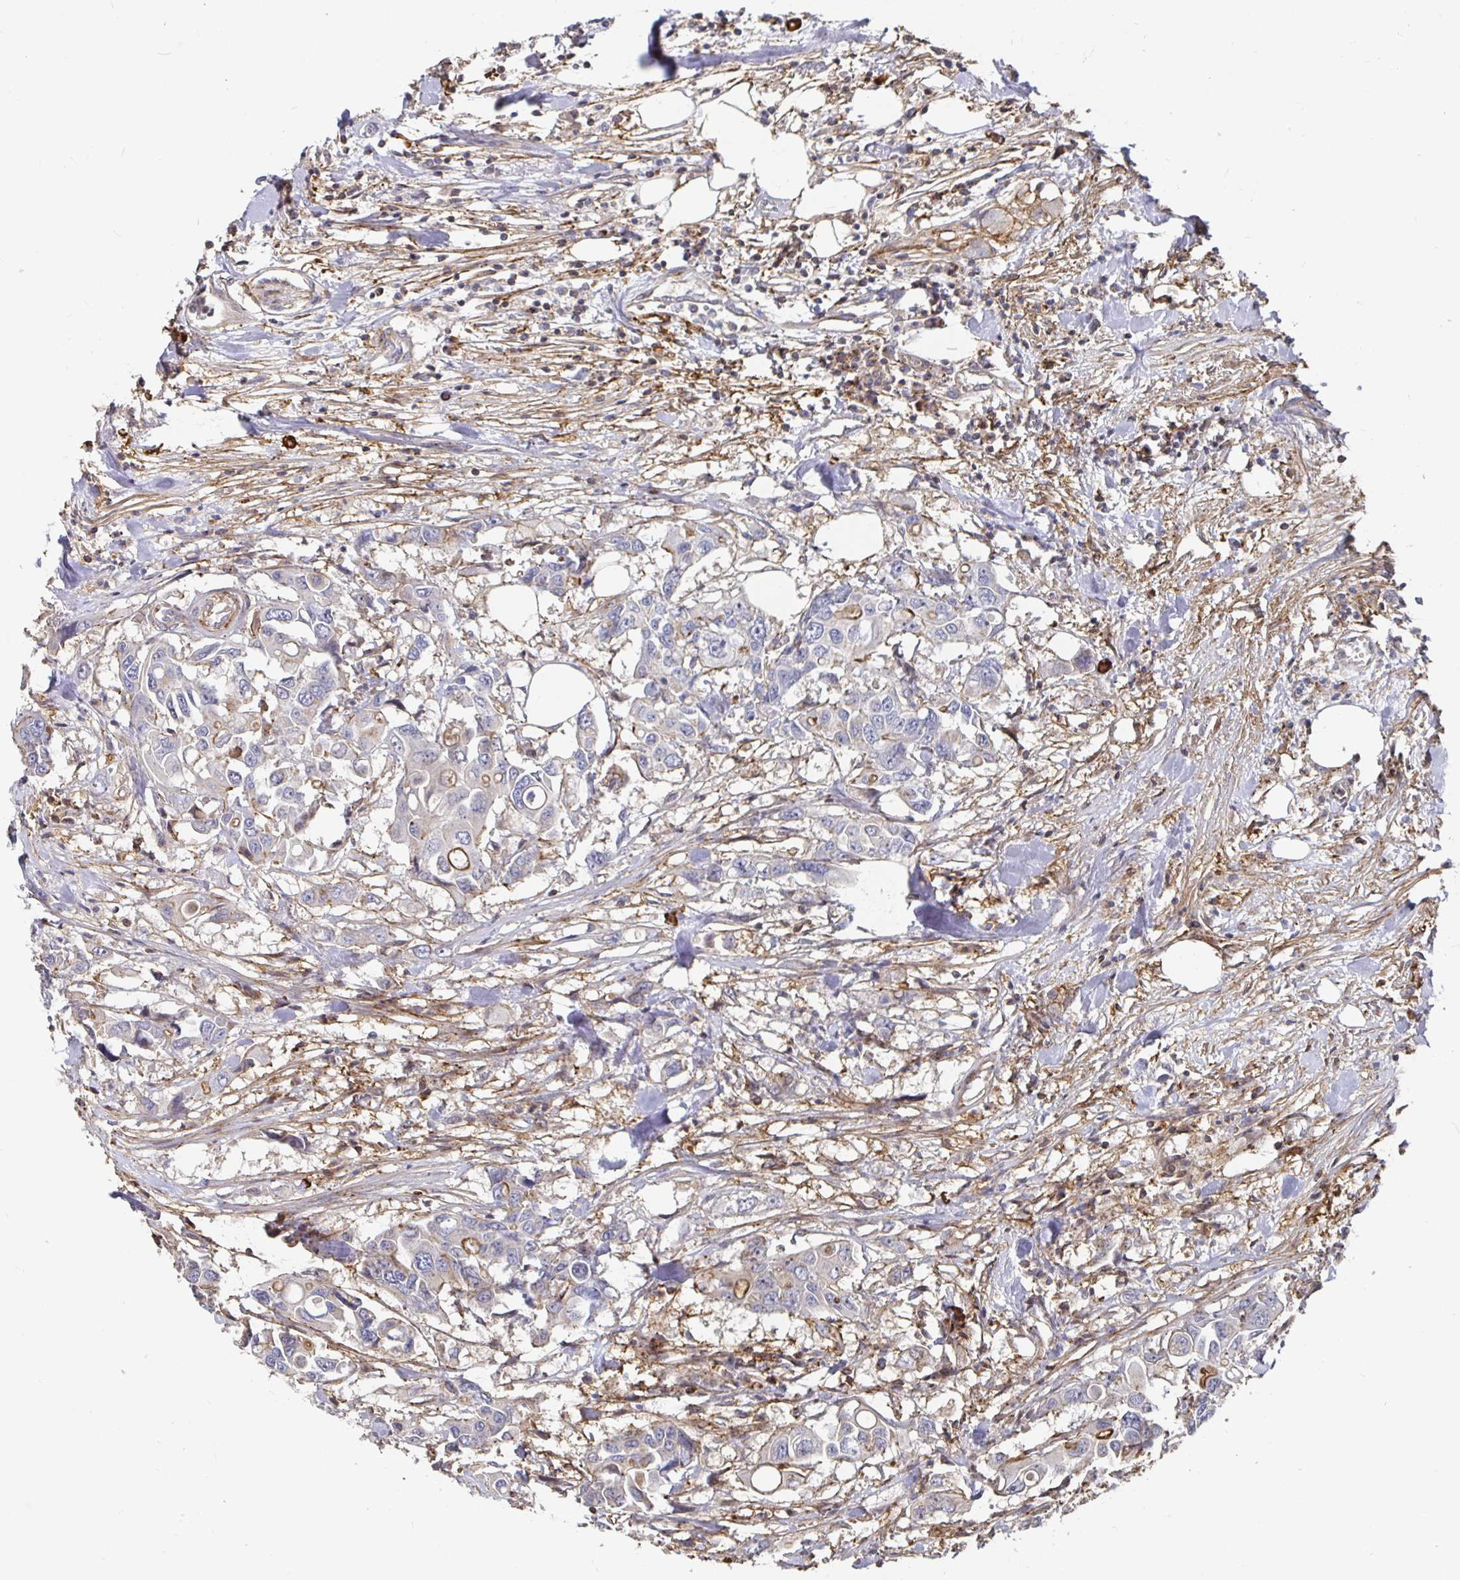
{"staining": {"intensity": "moderate", "quantity": "<25%", "location": "cytoplasmic/membranous"}, "tissue": "colorectal cancer", "cell_type": "Tumor cells", "image_type": "cancer", "snomed": [{"axis": "morphology", "description": "Adenocarcinoma, NOS"}, {"axis": "topography", "description": "Colon"}], "caption": "DAB (3,3'-diaminobenzidine) immunohistochemical staining of human colorectal cancer (adenocarcinoma) demonstrates moderate cytoplasmic/membranous protein expression in about <25% of tumor cells.", "gene": "GJA4", "patient": {"sex": "male", "age": 77}}